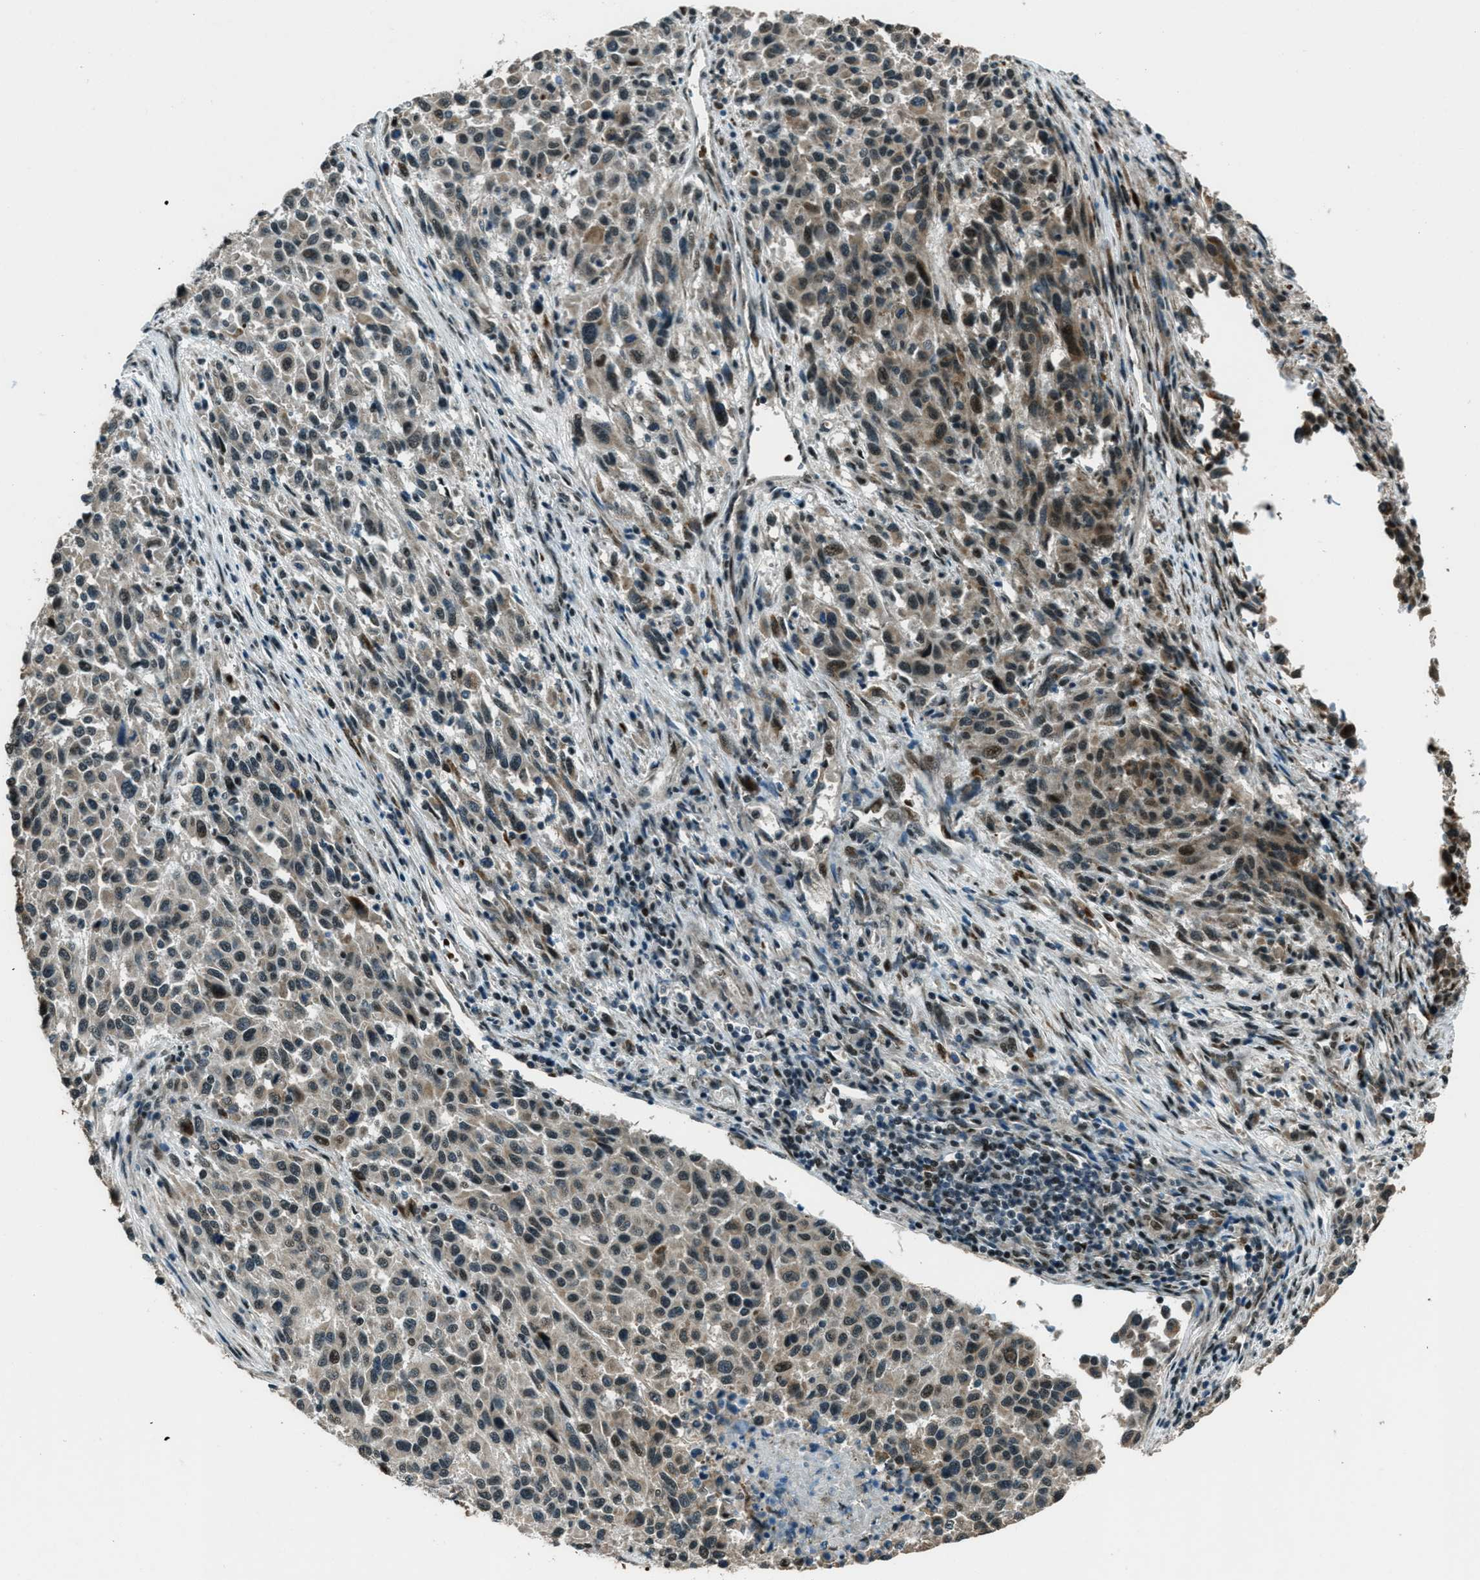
{"staining": {"intensity": "weak", "quantity": ">75%", "location": "cytoplasmic/membranous,nuclear"}, "tissue": "melanoma", "cell_type": "Tumor cells", "image_type": "cancer", "snomed": [{"axis": "morphology", "description": "Malignant melanoma, Metastatic site"}, {"axis": "topography", "description": "Lymph node"}], "caption": "High-magnification brightfield microscopy of malignant melanoma (metastatic site) stained with DAB (brown) and counterstained with hematoxylin (blue). tumor cells exhibit weak cytoplasmic/membranous and nuclear positivity is identified in about>75% of cells.", "gene": "TARDBP", "patient": {"sex": "male", "age": 61}}